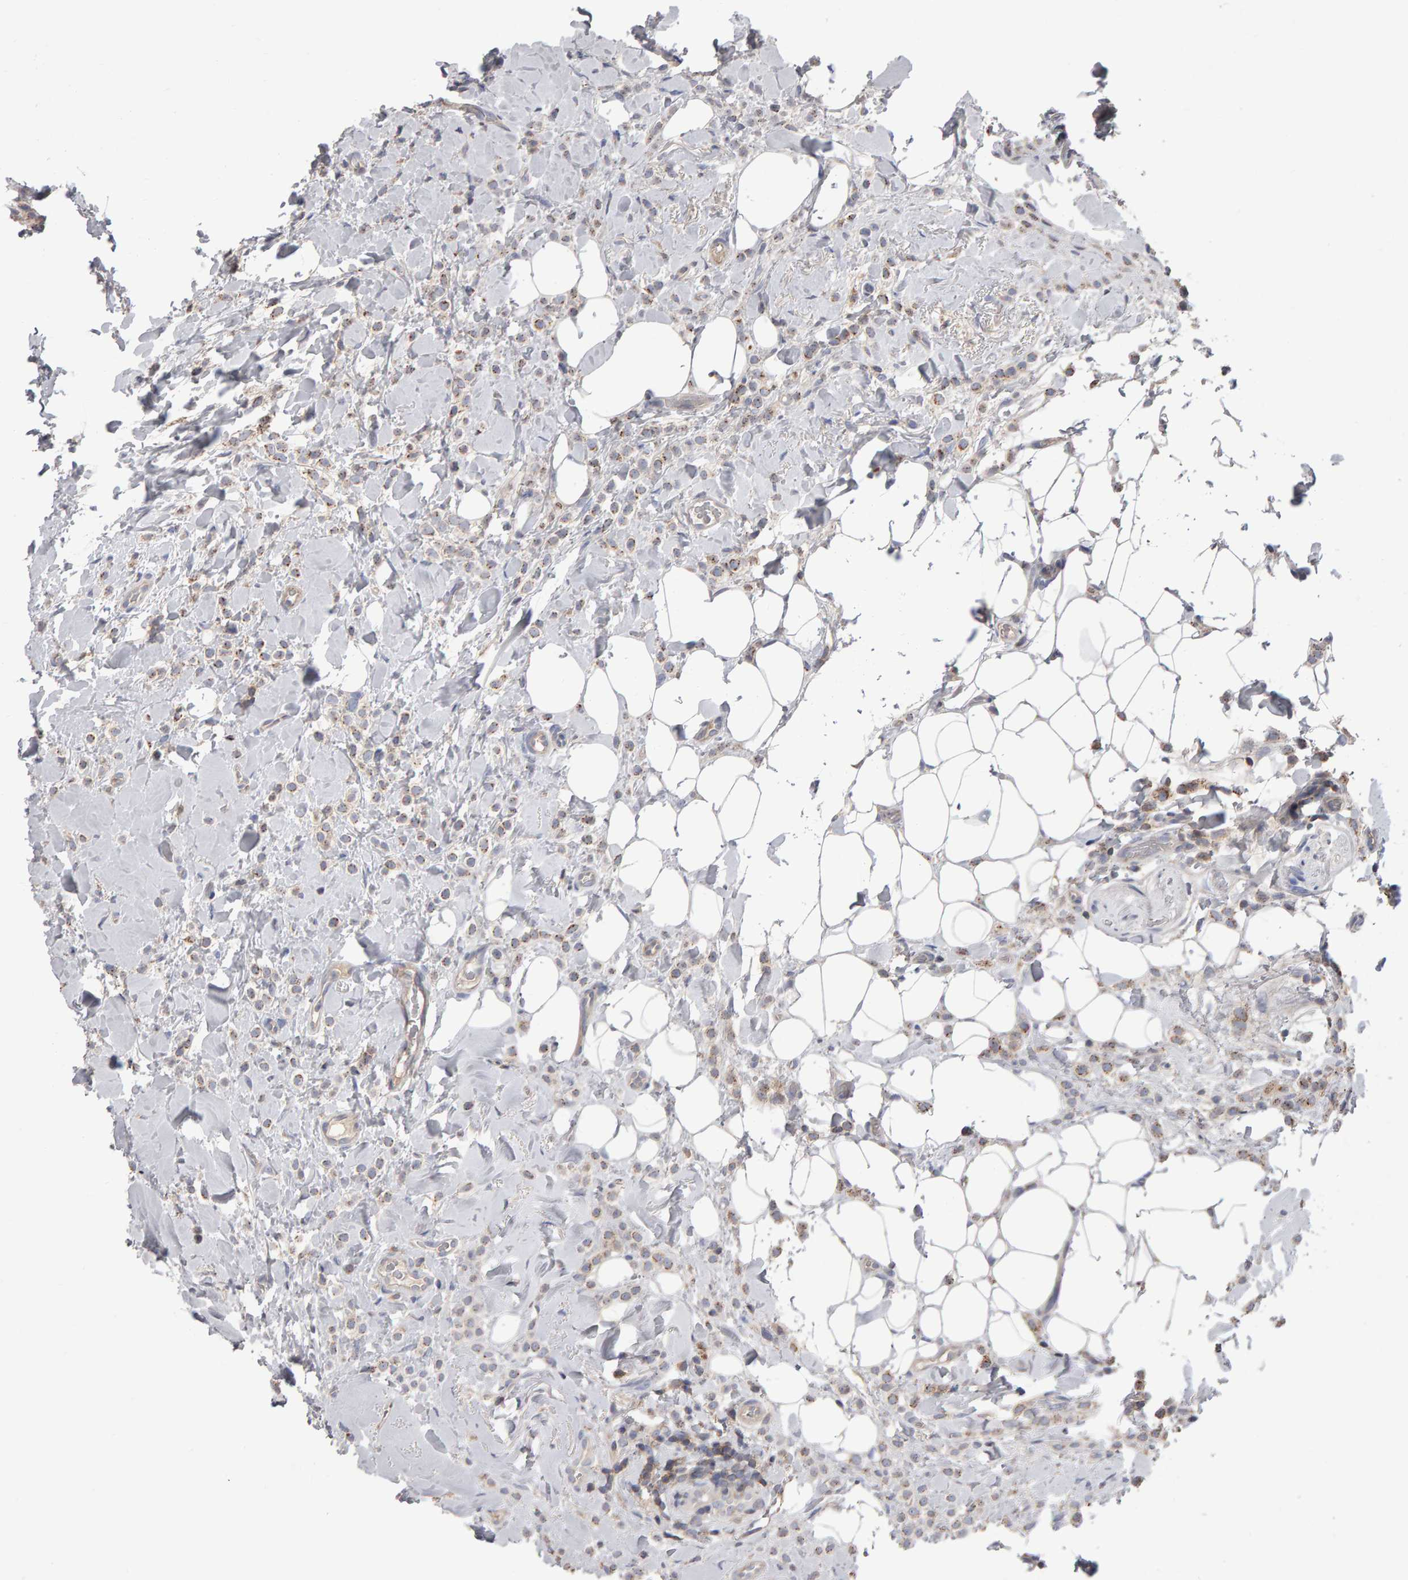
{"staining": {"intensity": "weak", "quantity": "25%-75%", "location": "cytoplasmic/membranous"}, "tissue": "breast cancer", "cell_type": "Tumor cells", "image_type": "cancer", "snomed": [{"axis": "morphology", "description": "Normal tissue, NOS"}, {"axis": "morphology", "description": "Lobular carcinoma"}, {"axis": "topography", "description": "Breast"}], "caption": "The photomicrograph shows staining of breast cancer (lobular carcinoma), revealing weak cytoplasmic/membranous protein positivity (brown color) within tumor cells.", "gene": "PGS1", "patient": {"sex": "female", "age": 50}}